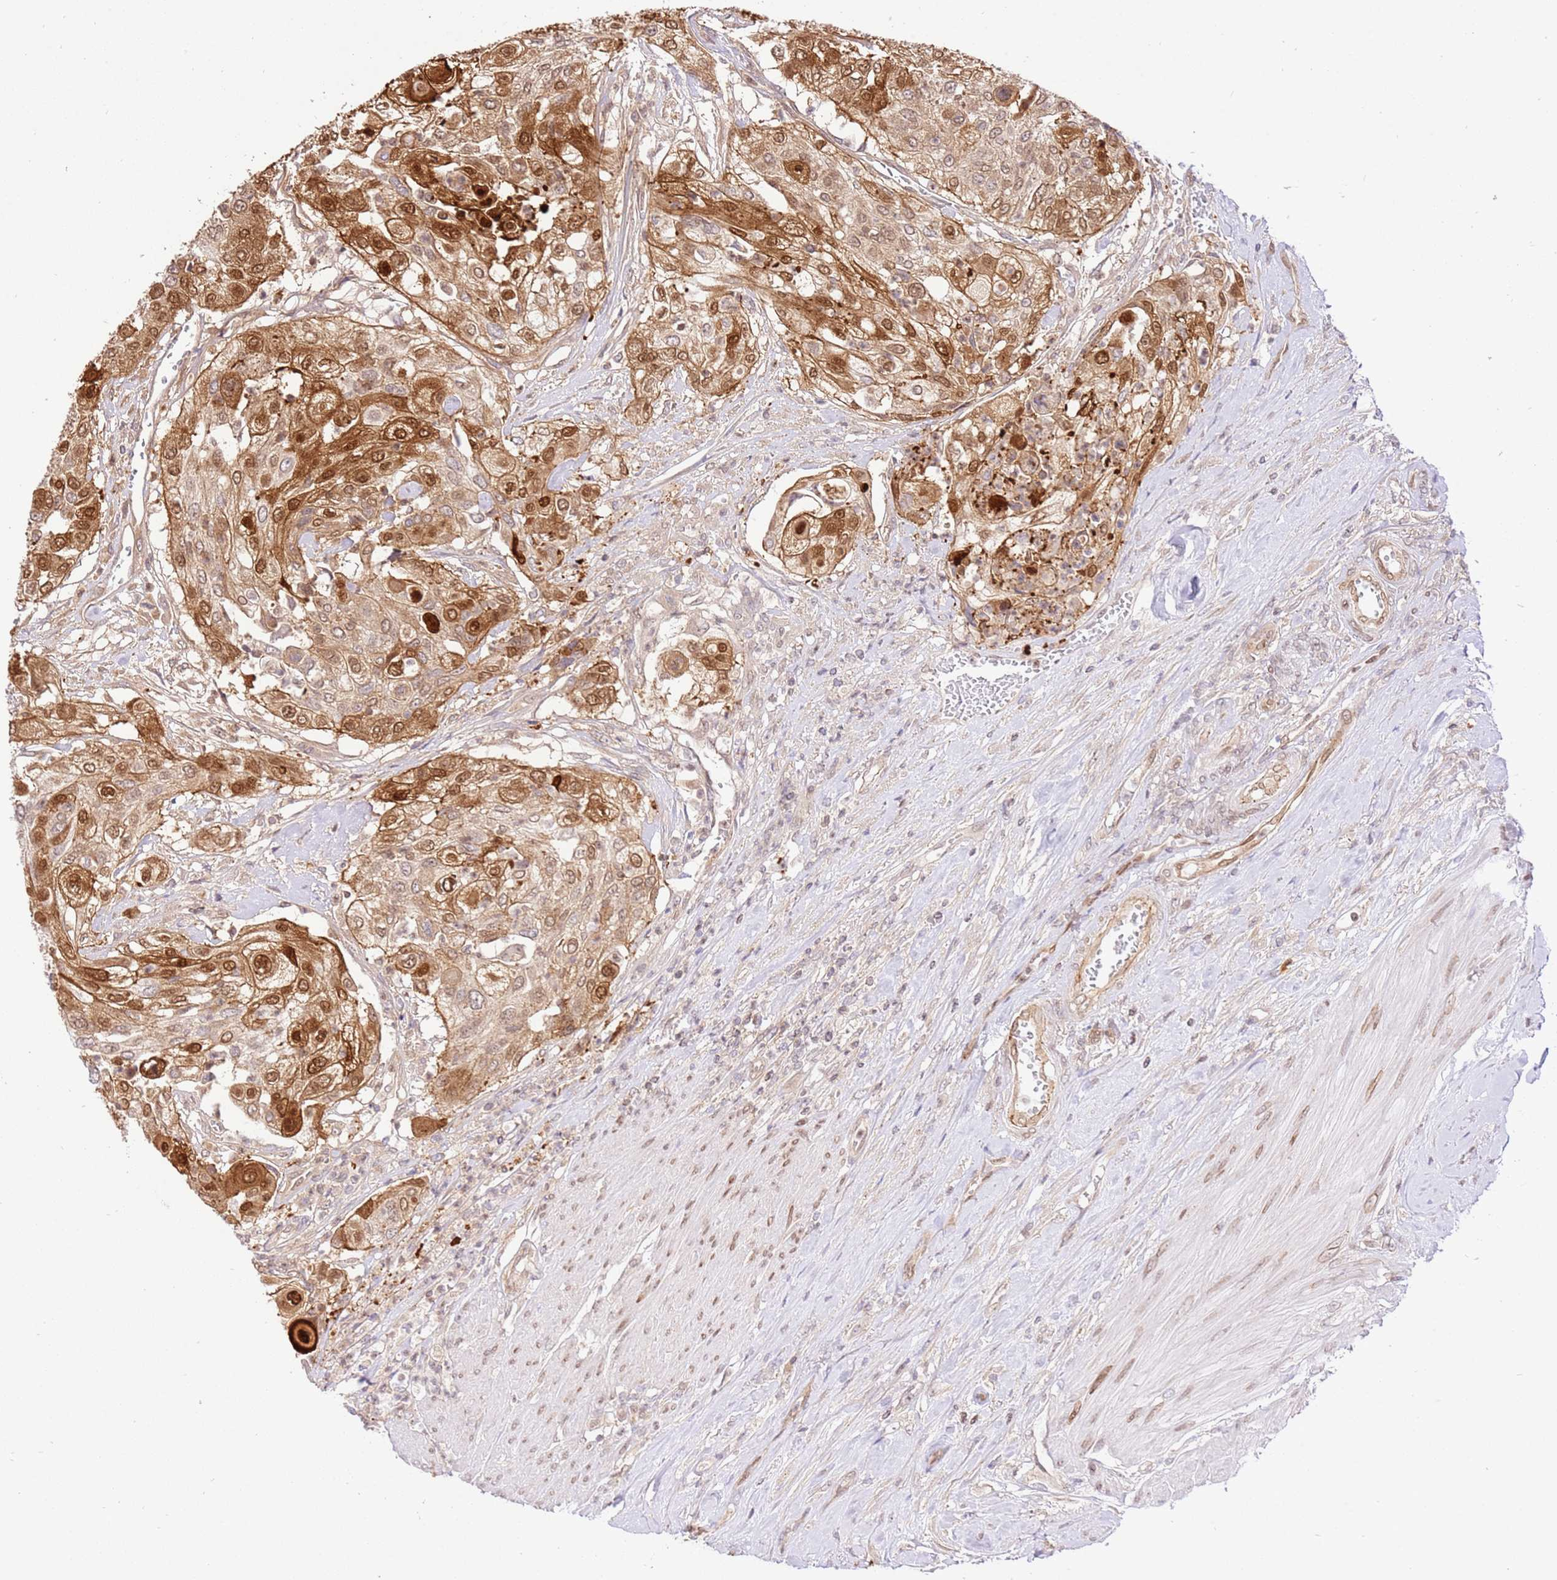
{"staining": {"intensity": "strong", "quantity": ">75%", "location": "cytoplasmic/membranous,nuclear"}, "tissue": "urothelial cancer", "cell_type": "Tumor cells", "image_type": "cancer", "snomed": [{"axis": "morphology", "description": "Urothelial carcinoma, High grade"}, {"axis": "topography", "description": "Urinary bladder"}], "caption": "Immunohistochemistry (IHC) of human high-grade urothelial carcinoma reveals high levels of strong cytoplasmic/membranous and nuclear positivity in about >75% of tumor cells. Immunohistochemistry stains the protein in brown and the nuclei are stained blue.", "gene": "TRIM37", "patient": {"sex": "female", "age": 79}}